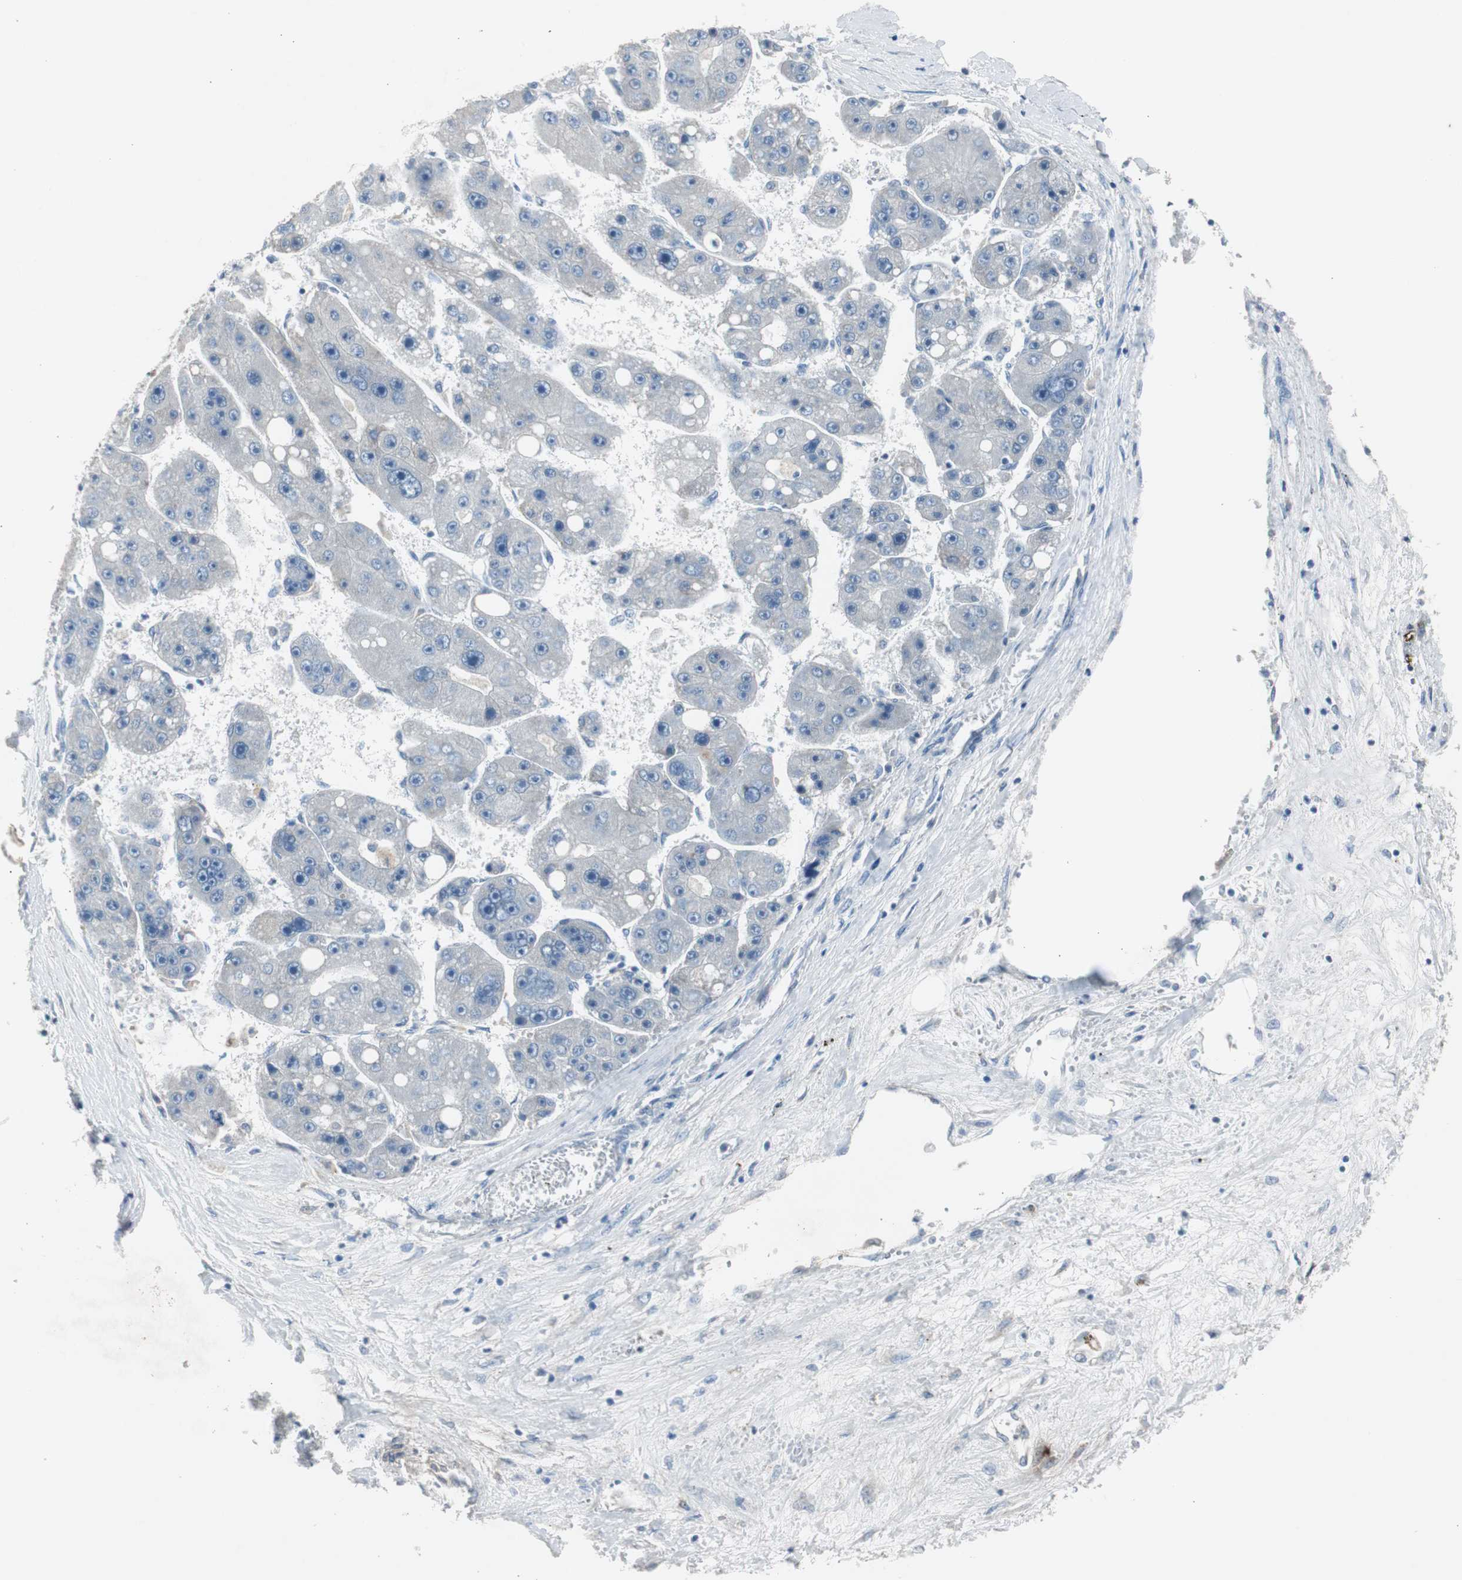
{"staining": {"intensity": "negative", "quantity": "none", "location": "none"}, "tissue": "liver cancer", "cell_type": "Tumor cells", "image_type": "cancer", "snomed": [{"axis": "morphology", "description": "Carcinoma, Hepatocellular, NOS"}, {"axis": "topography", "description": "Liver"}], "caption": "The immunohistochemistry histopathology image has no significant positivity in tumor cells of liver cancer (hepatocellular carcinoma) tissue. (Brightfield microscopy of DAB IHC at high magnification).", "gene": "TK1", "patient": {"sex": "female", "age": 61}}